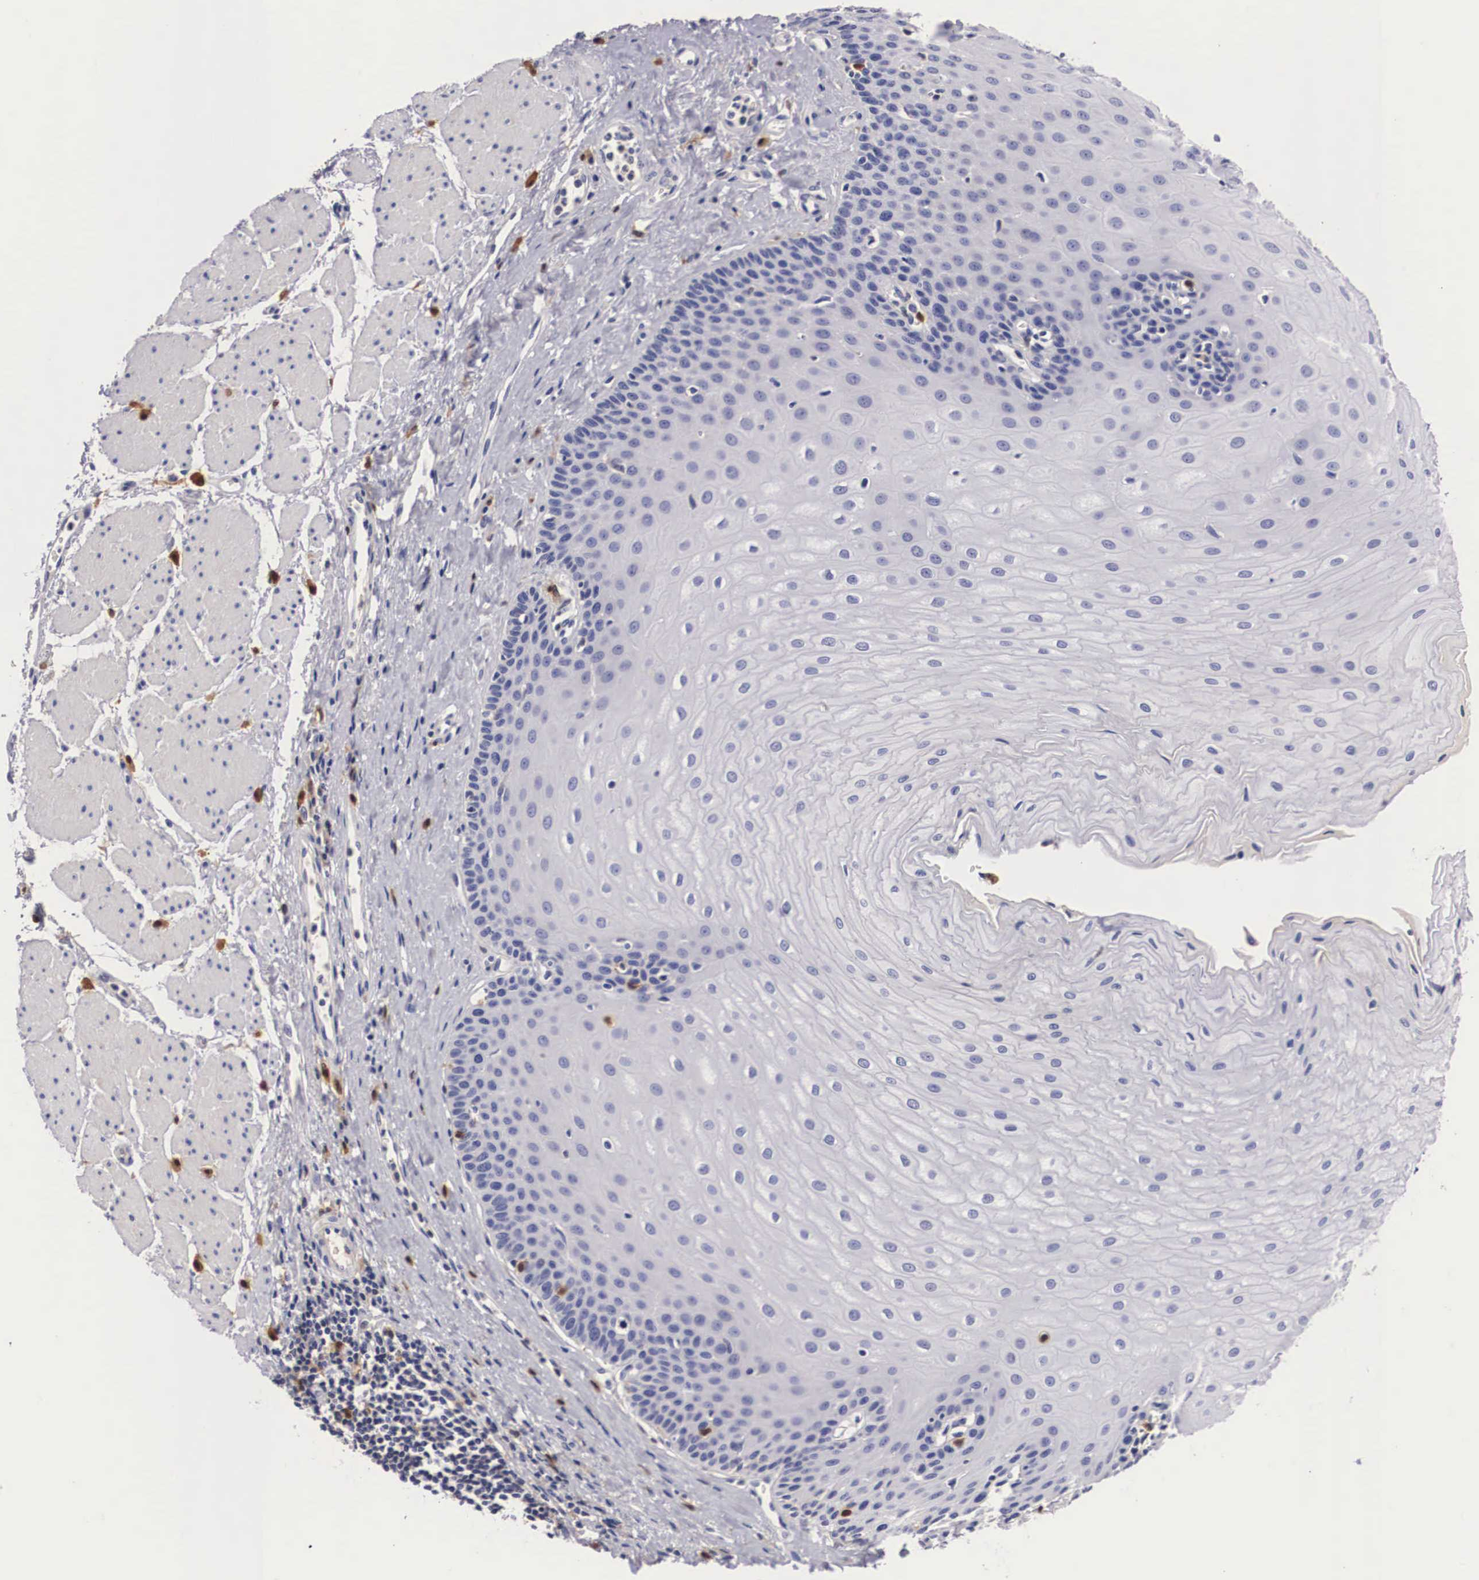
{"staining": {"intensity": "negative", "quantity": "none", "location": "none"}, "tissue": "esophagus", "cell_type": "Squamous epithelial cells", "image_type": "normal", "snomed": [{"axis": "morphology", "description": "Normal tissue, NOS"}, {"axis": "topography", "description": "Esophagus"}], "caption": "Immunohistochemistry (IHC) photomicrograph of unremarkable esophagus stained for a protein (brown), which demonstrates no expression in squamous epithelial cells.", "gene": "RENBP", "patient": {"sex": "male", "age": 65}}